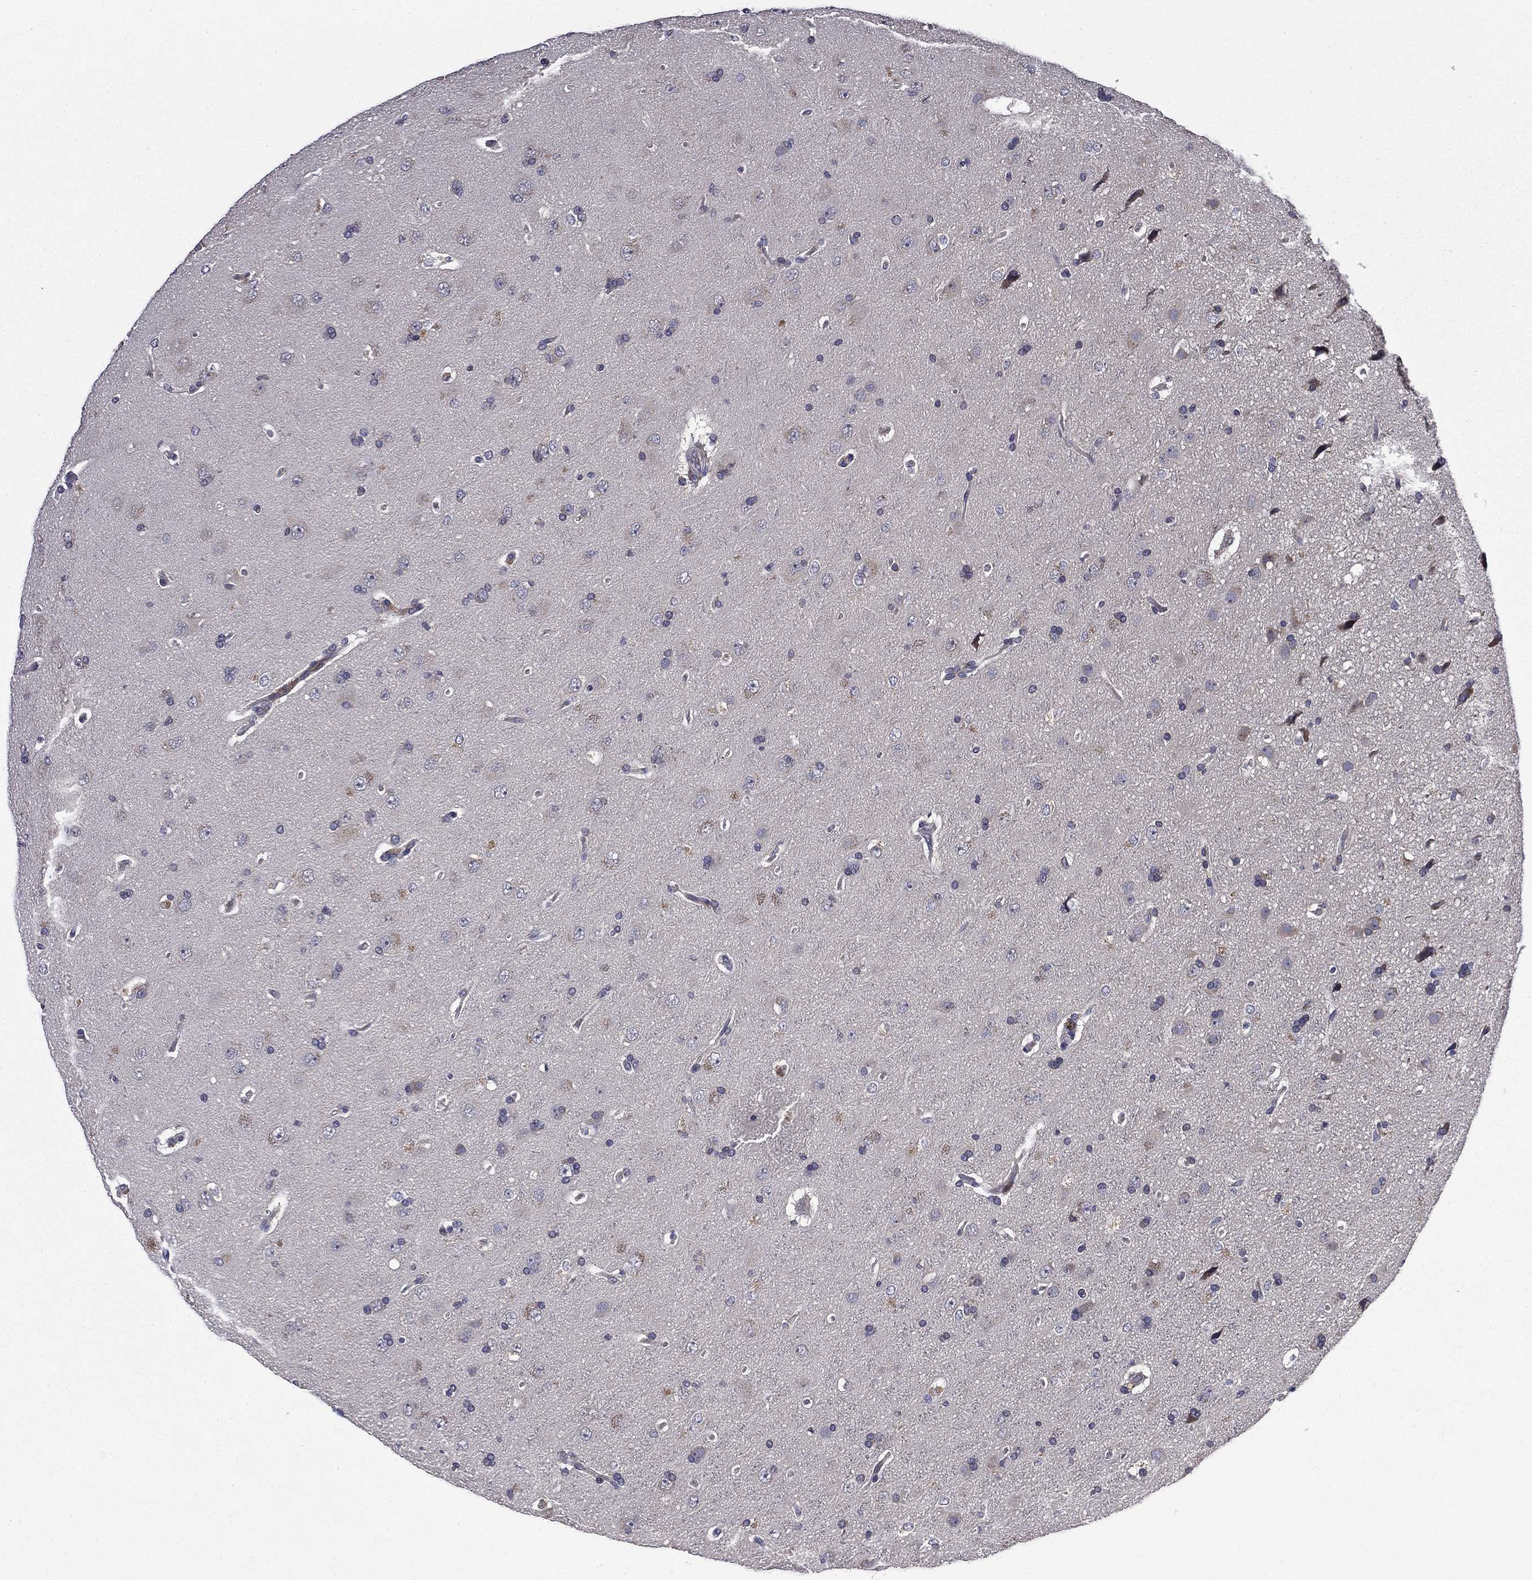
{"staining": {"intensity": "negative", "quantity": "none", "location": "none"}, "tissue": "glioma", "cell_type": "Tumor cells", "image_type": "cancer", "snomed": [{"axis": "morphology", "description": "Glioma, malignant, NOS"}, {"axis": "topography", "description": "Cerebral cortex"}], "caption": "Glioma (malignant) stained for a protein using IHC reveals no expression tumor cells.", "gene": "CEACAM7", "patient": {"sex": "male", "age": 58}}